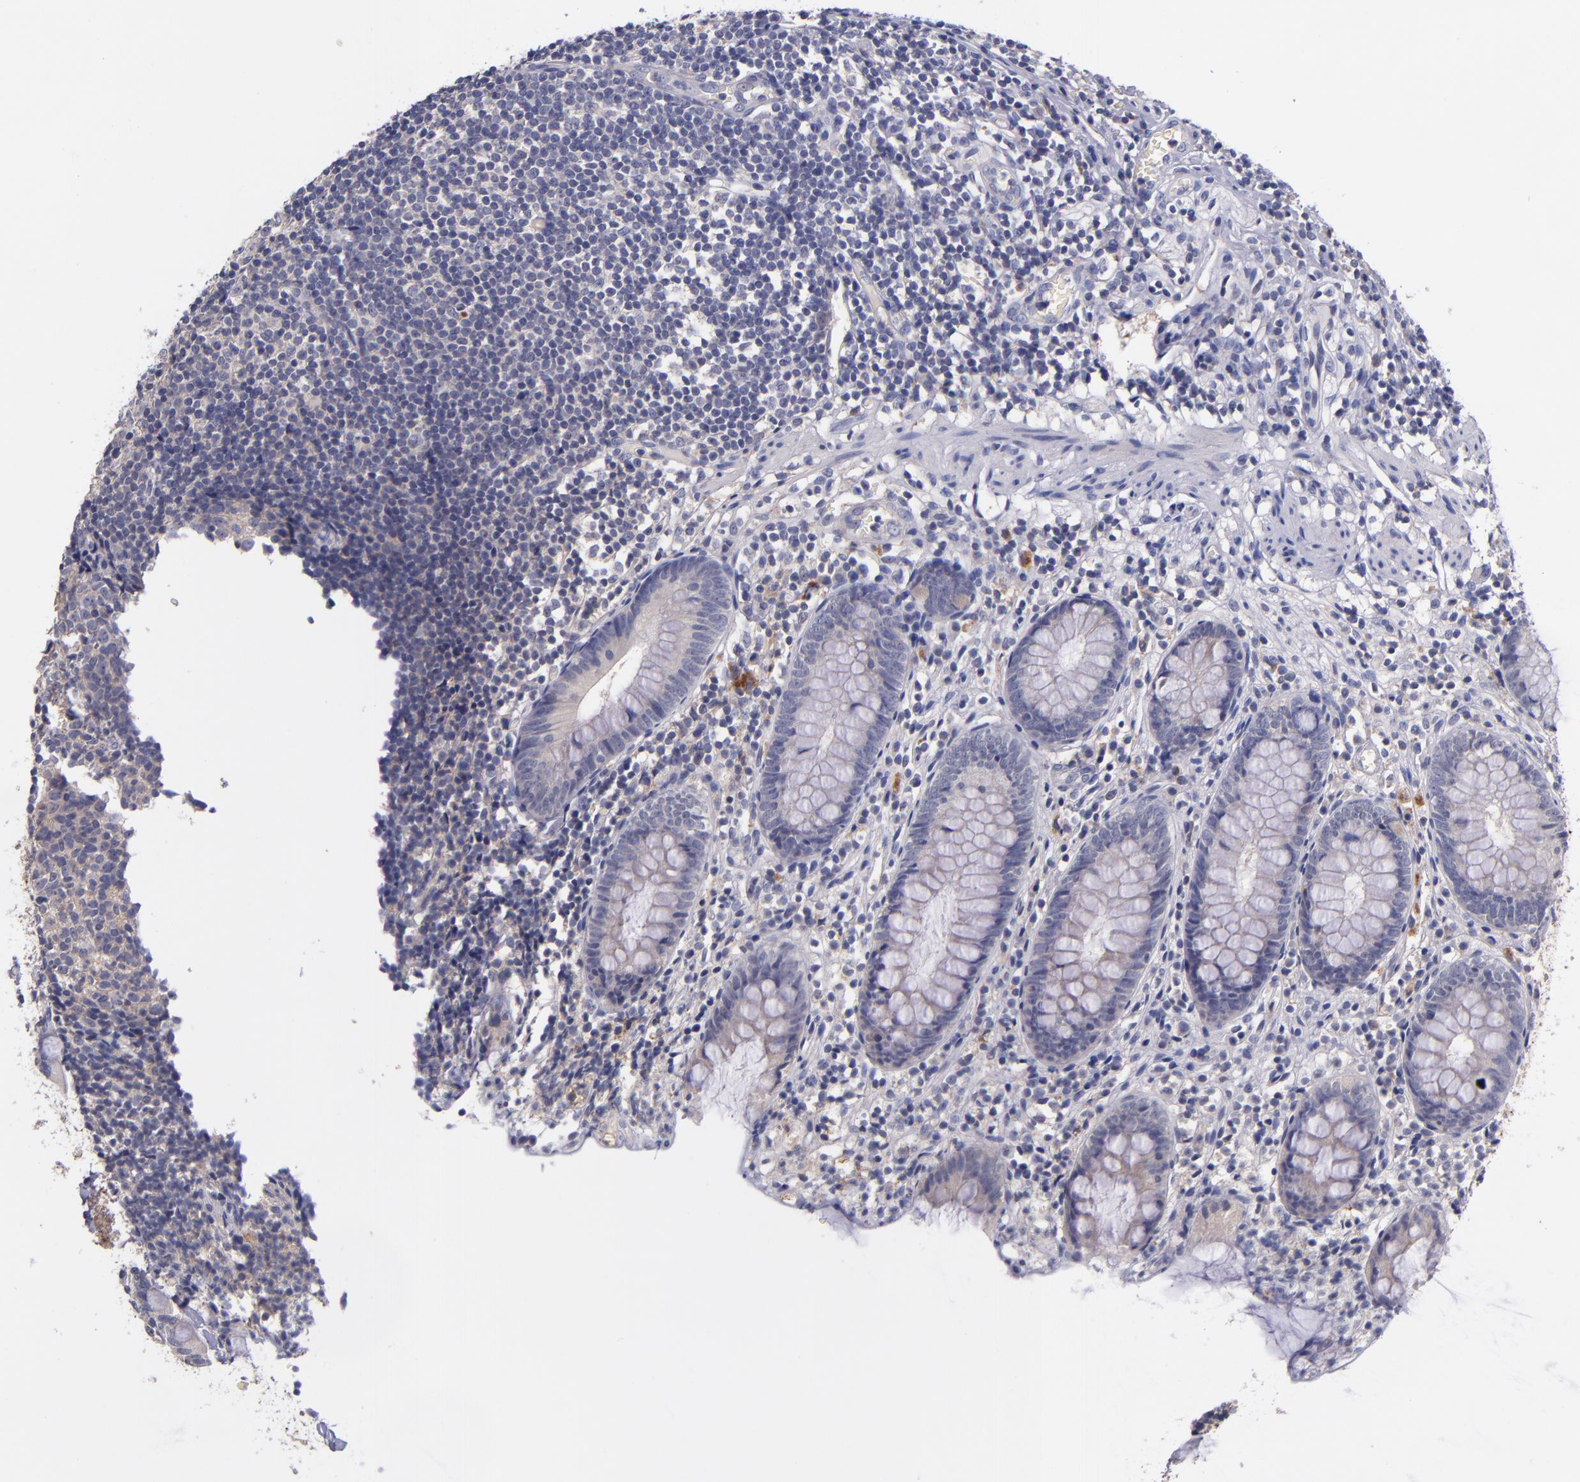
{"staining": {"intensity": "negative", "quantity": "none", "location": "none"}, "tissue": "appendix", "cell_type": "Glandular cells", "image_type": "normal", "snomed": [{"axis": "morphology", "description": "Normal tissue, NOS"}, {"axis": "topography", "description": "Appendix"}], "caption": "Immunohistochemical staining of normal appendix shows no significant positivity in glandular cells. (Brightfield microscopy of DAB (3,3'-diaminobenzidine) immunohistochemistry (IHC) at high magnification).", "gene": "RBP4", "patient": {"sex": "male", "age": 38}}